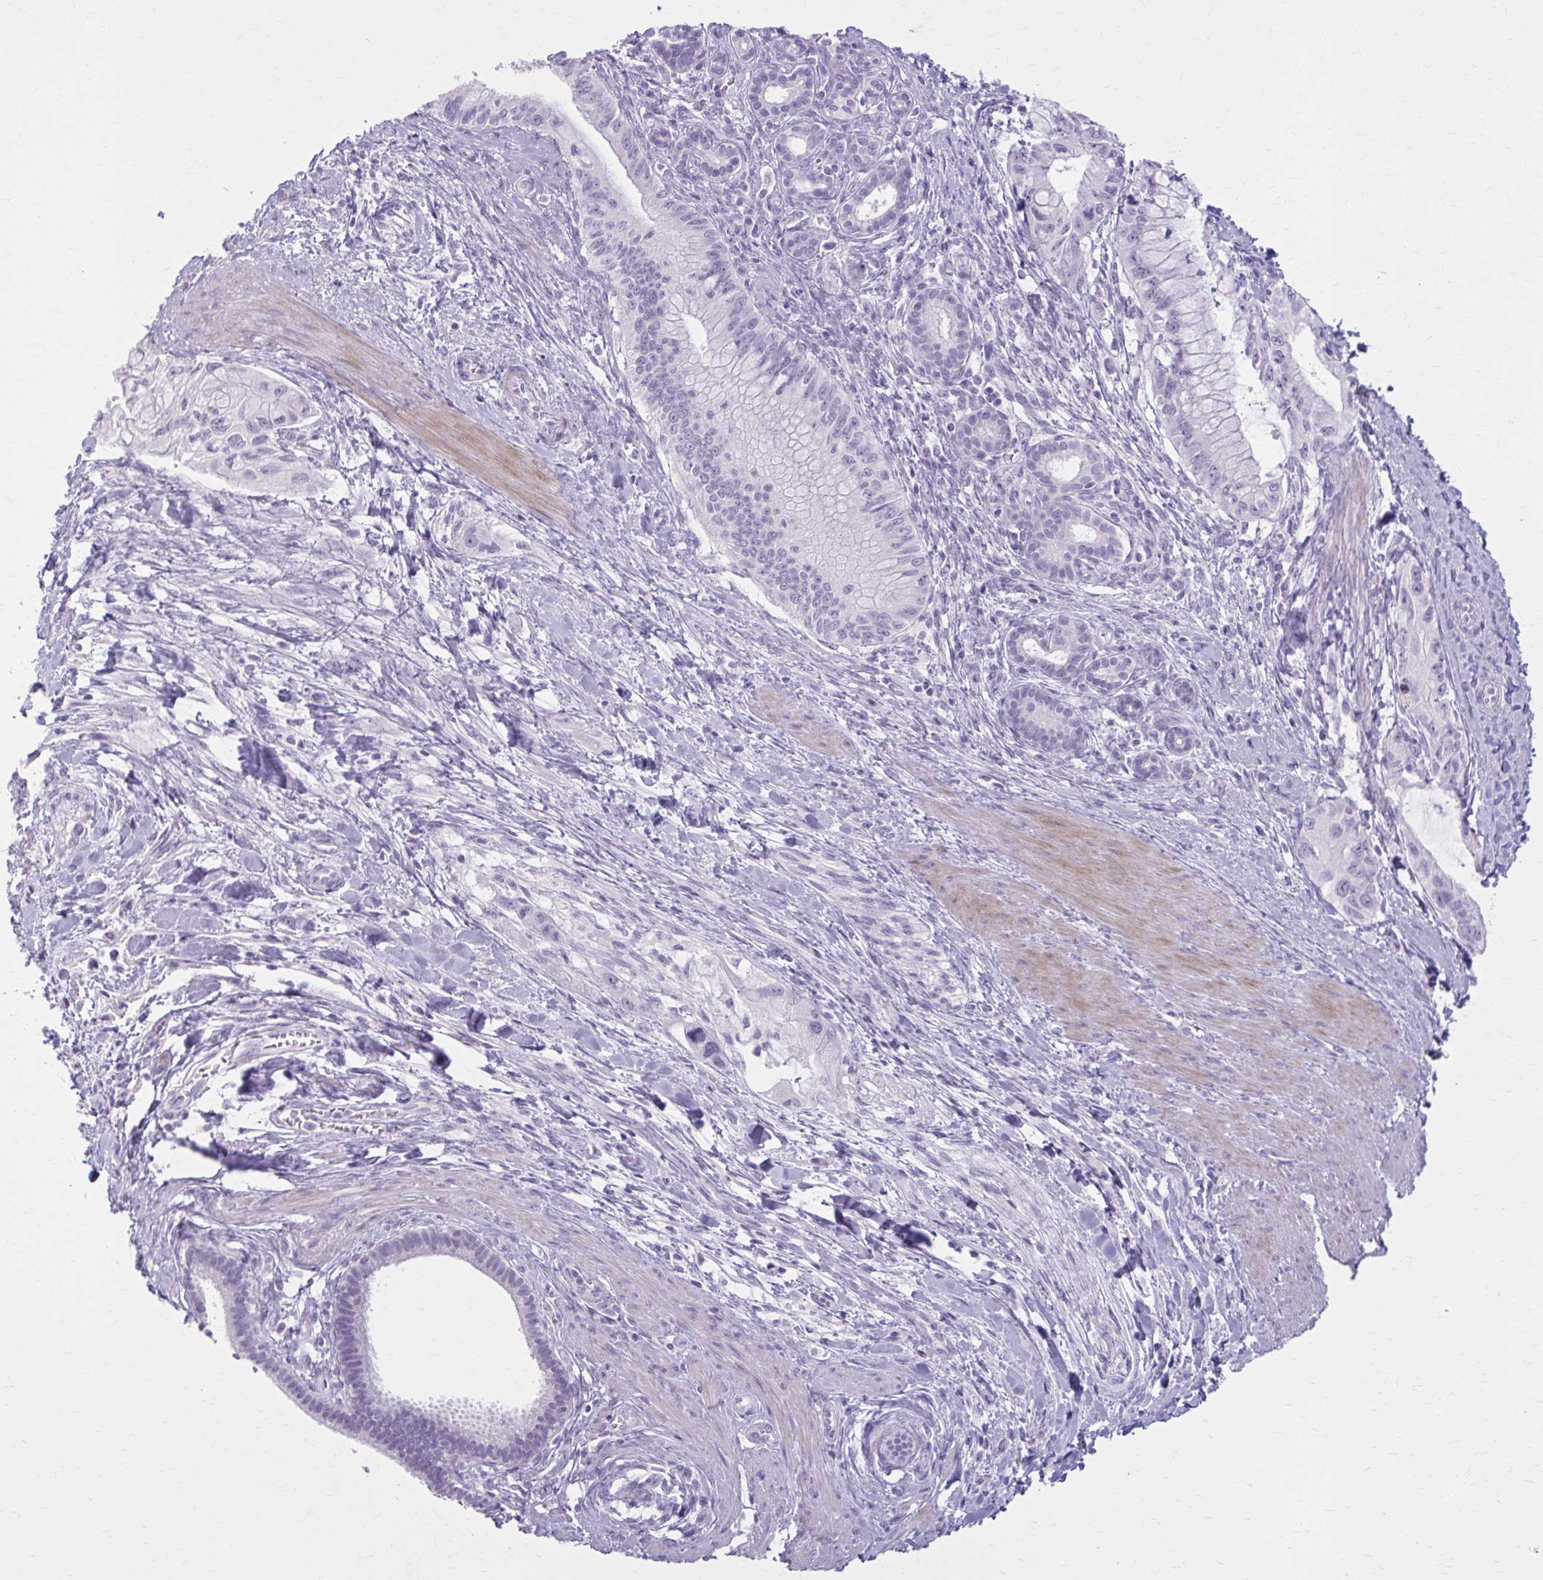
{"staining": {"intensity": "negative", "quantity": "none", "location": "none"}, "tissue": "pancreatic cancer", "cell_type": "Tumor cells", "image_type": "cancer", "snomed": [{"axis": "morphology", "description": "Adenocarcinoma, NOS"}, {"axis": "topography", "description": "Pancreas"}], "caption": "Tumor cells show no significant positivity in pancreatic cancer (adenocarcinoma).", "gene": "OR4B1", "patient": {"sex": "male", "age": 48}}